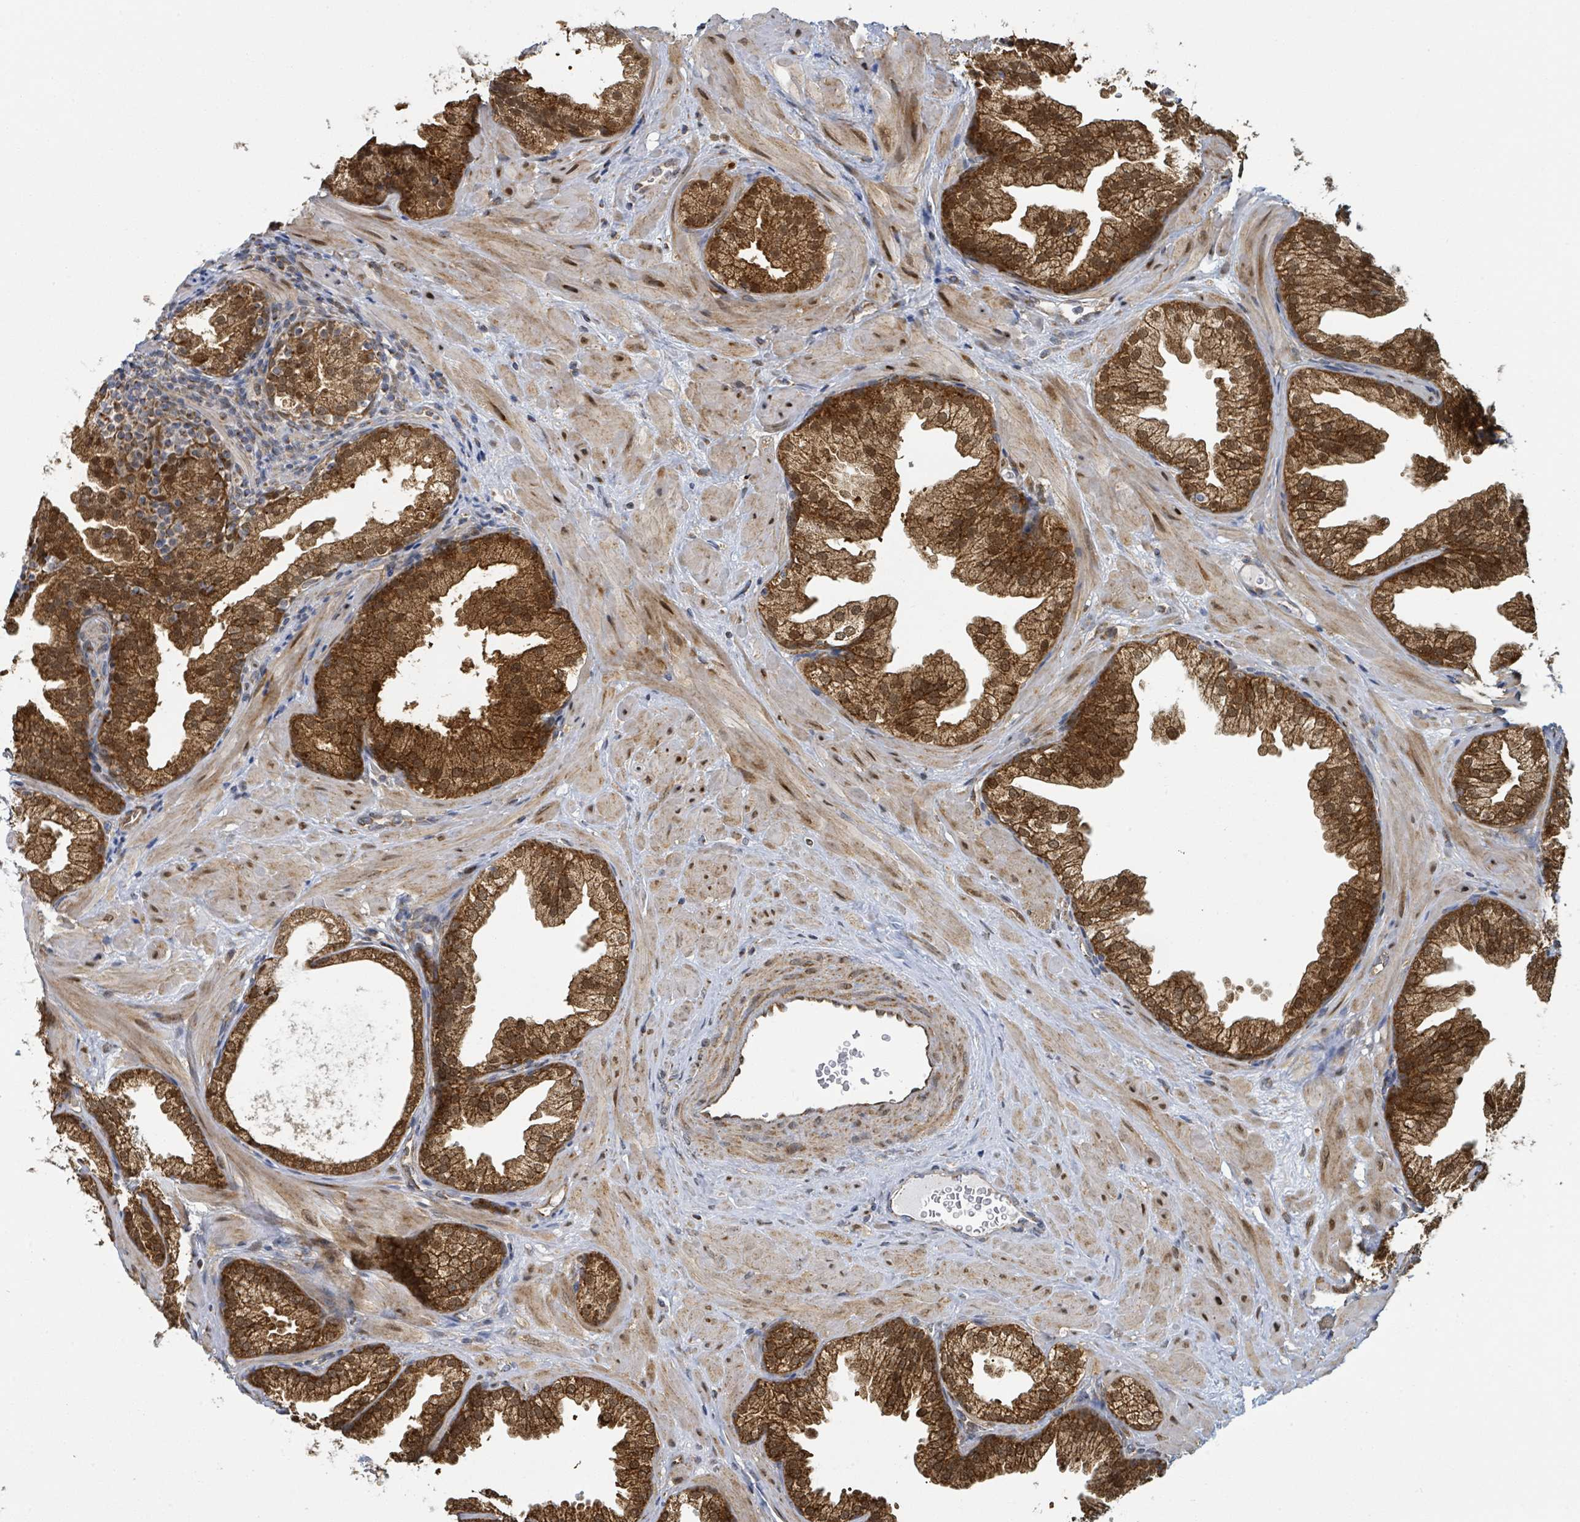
{"staining": {"intensity": "strong", "quantity": ">75%", "location": "cytoplasmic/membranous,nuclear"}, "tissue": "prostate", "cell_type": "Glandular cells", "image_type": "normal", "snomed": [{"axis": "morphology", "description": "Normal tissue, NOS"}, {"axis": "topography", "description": "Prostate"}], "caption": "Immunohistochemistry of benign prostate demonstrates high levels of strong cytoplasmic/membranous,nuclear expression in approximately >75% of glandular cells.", "gene": "PSMB7", "patient": {"sex": "male", "age": 37}}